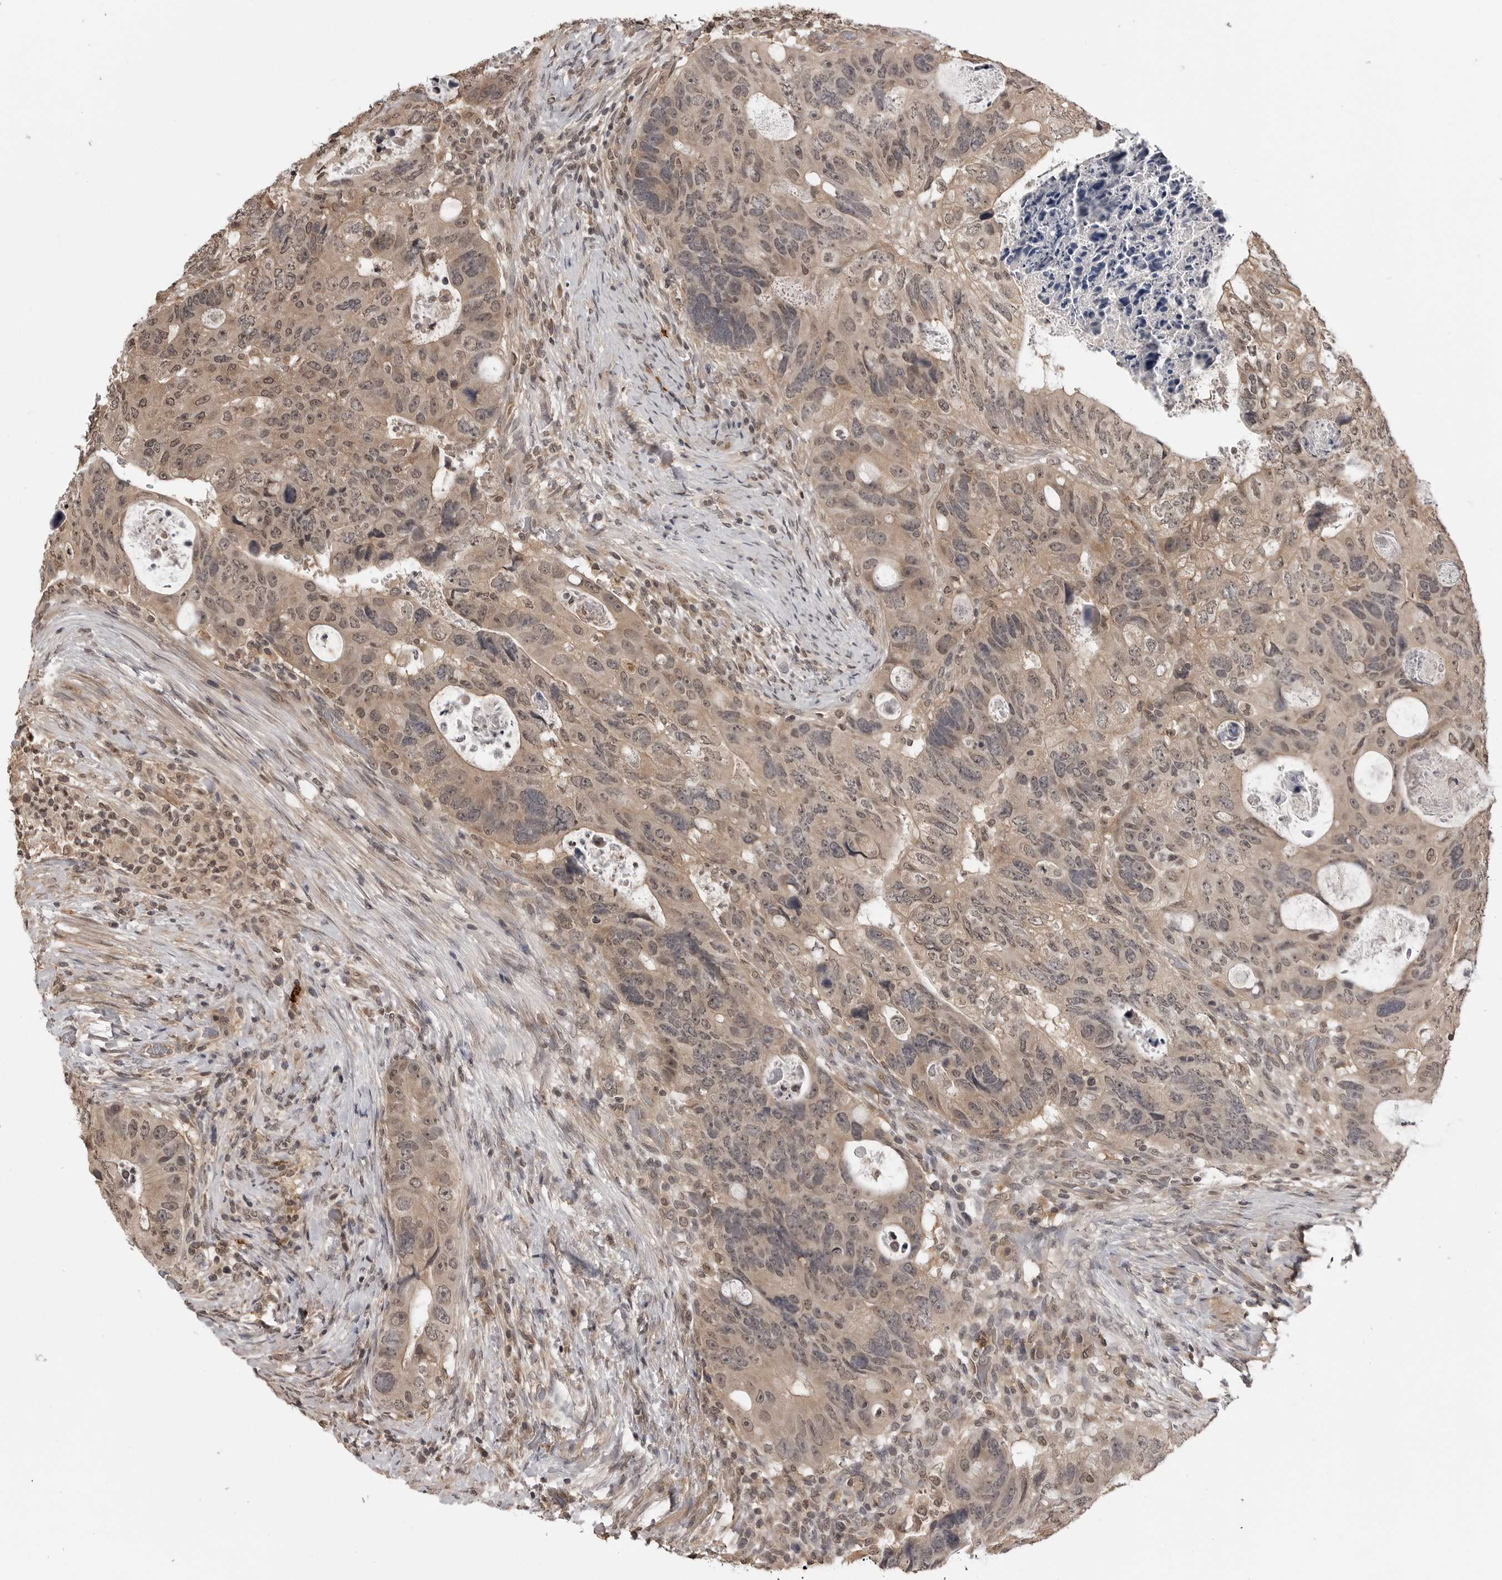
{"staining": {"intensity": "moderate", "quantity": ">75%", "location": "cytoplasmic/membranous,nuclear"}, "tissue": "colorectal cancer", "cell_type": "Tumor cells", "image_type": "cancer", "snomed": [{"axis": "morphology", "description": "Adenocarcinoma, NOS"}, {"axis": "topography", "description": "Rectum"}], "caption": "Approximately >75% of tumor cells in adenocarcinoma (colorectal) display moderate cytoplasmic/membranous and nuclear protein expression as visualized by brown immunohistochemical staining.", "gene": "IL24", "patient": {"sex": "male", "age": 59}}